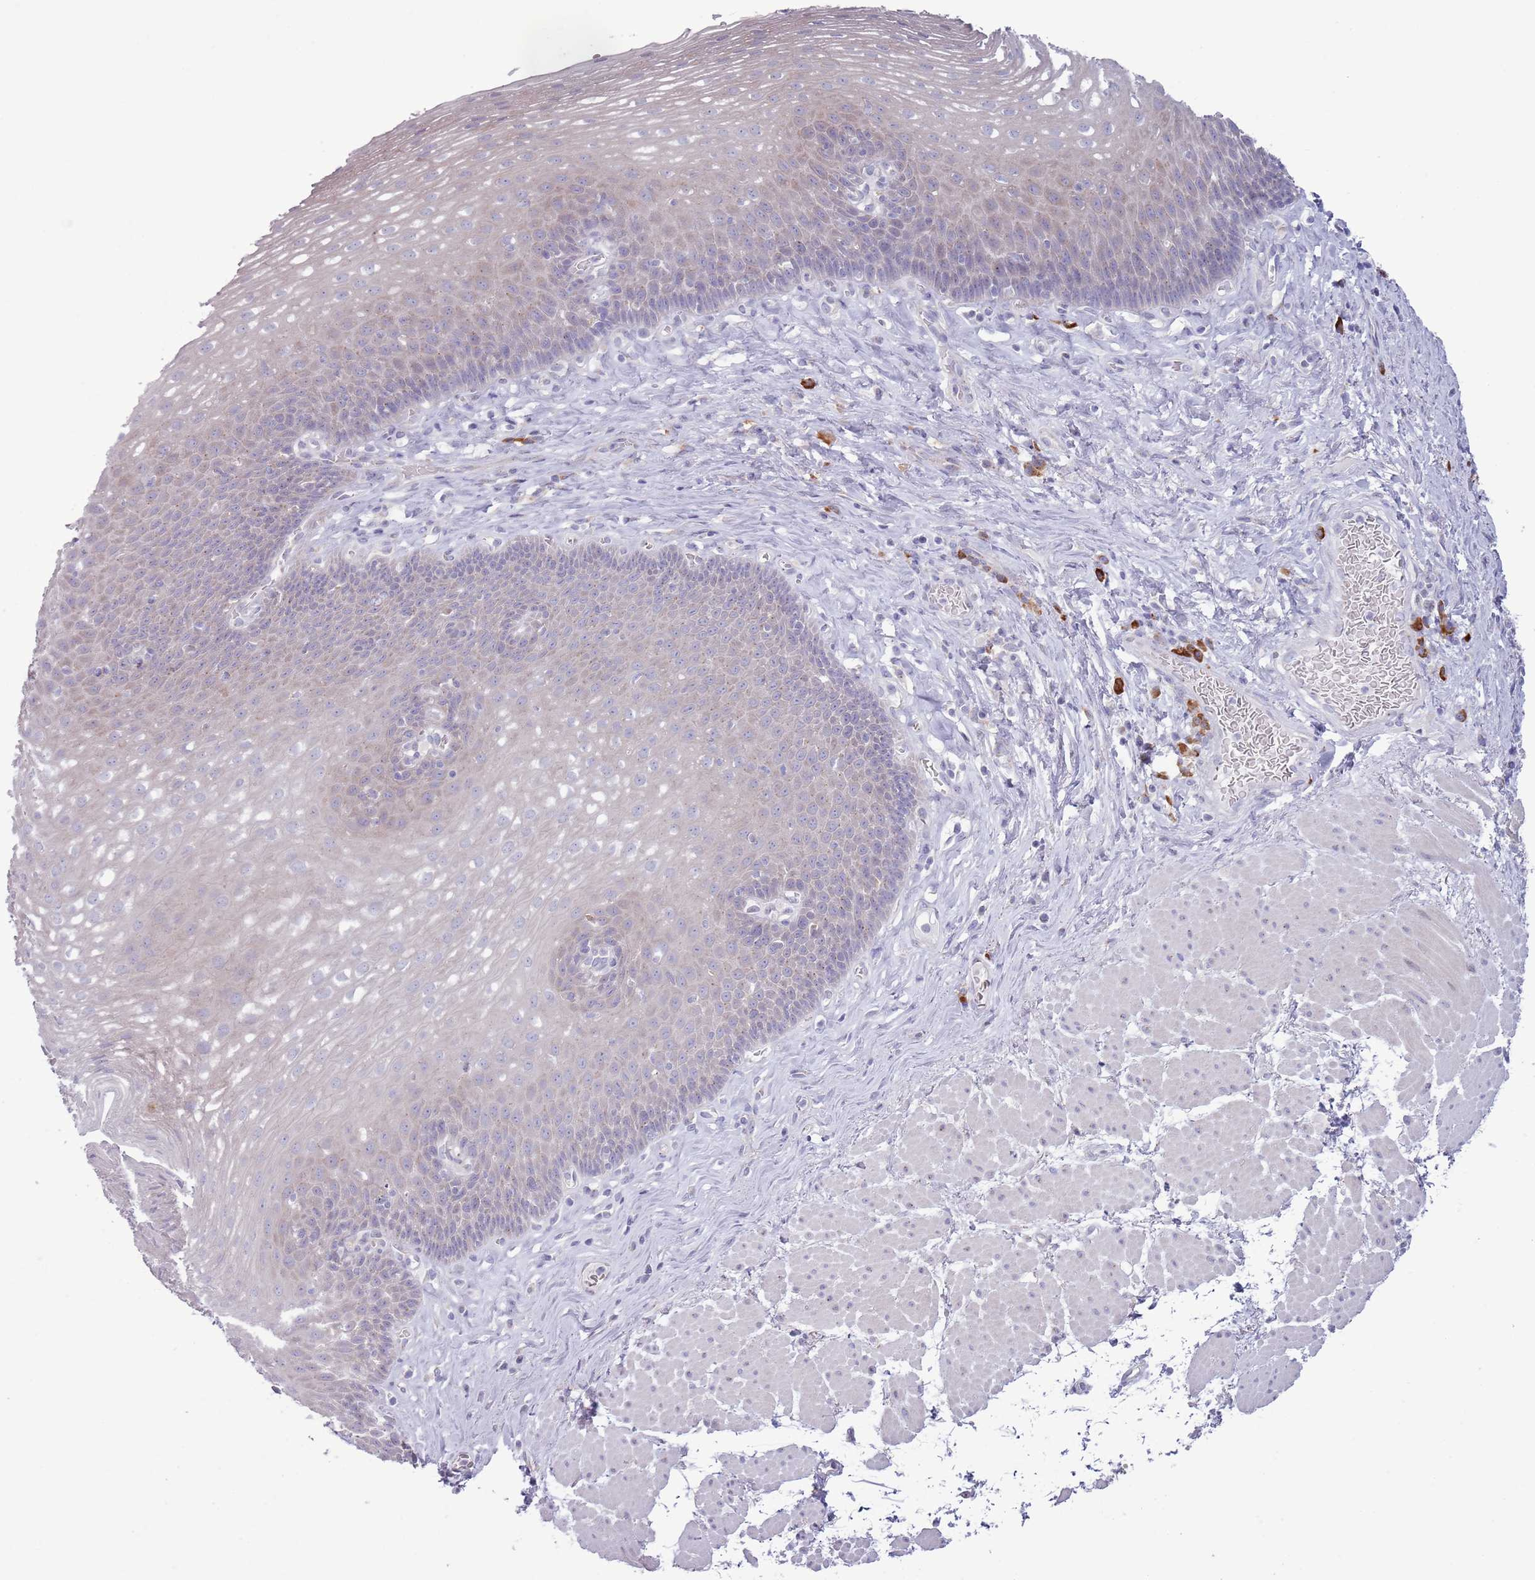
{"staining": {"intensity": "weak", "quantity": "<25%", "location": "cytoplasmic/membranous"}, "tissue": "esophagus", "cell_type": "Squamous epithelial cells", "image_type": "normal", "snomed": [{"axis": "morphology", "description": "Normal tissue, NOS"}, {"axis": "topography", "description": "Esophagus"}], "caption": "Immunohistochemistry of benign human esophagus shows no positivity in squamous epithelial cells. (Stains: DAB immunohistochemistry with hematoxylin counter stain, Microscopy: brightfield microscopy at high magnification).", "gene": "LTB", "patient": {"sex": "female", "age": 66}}